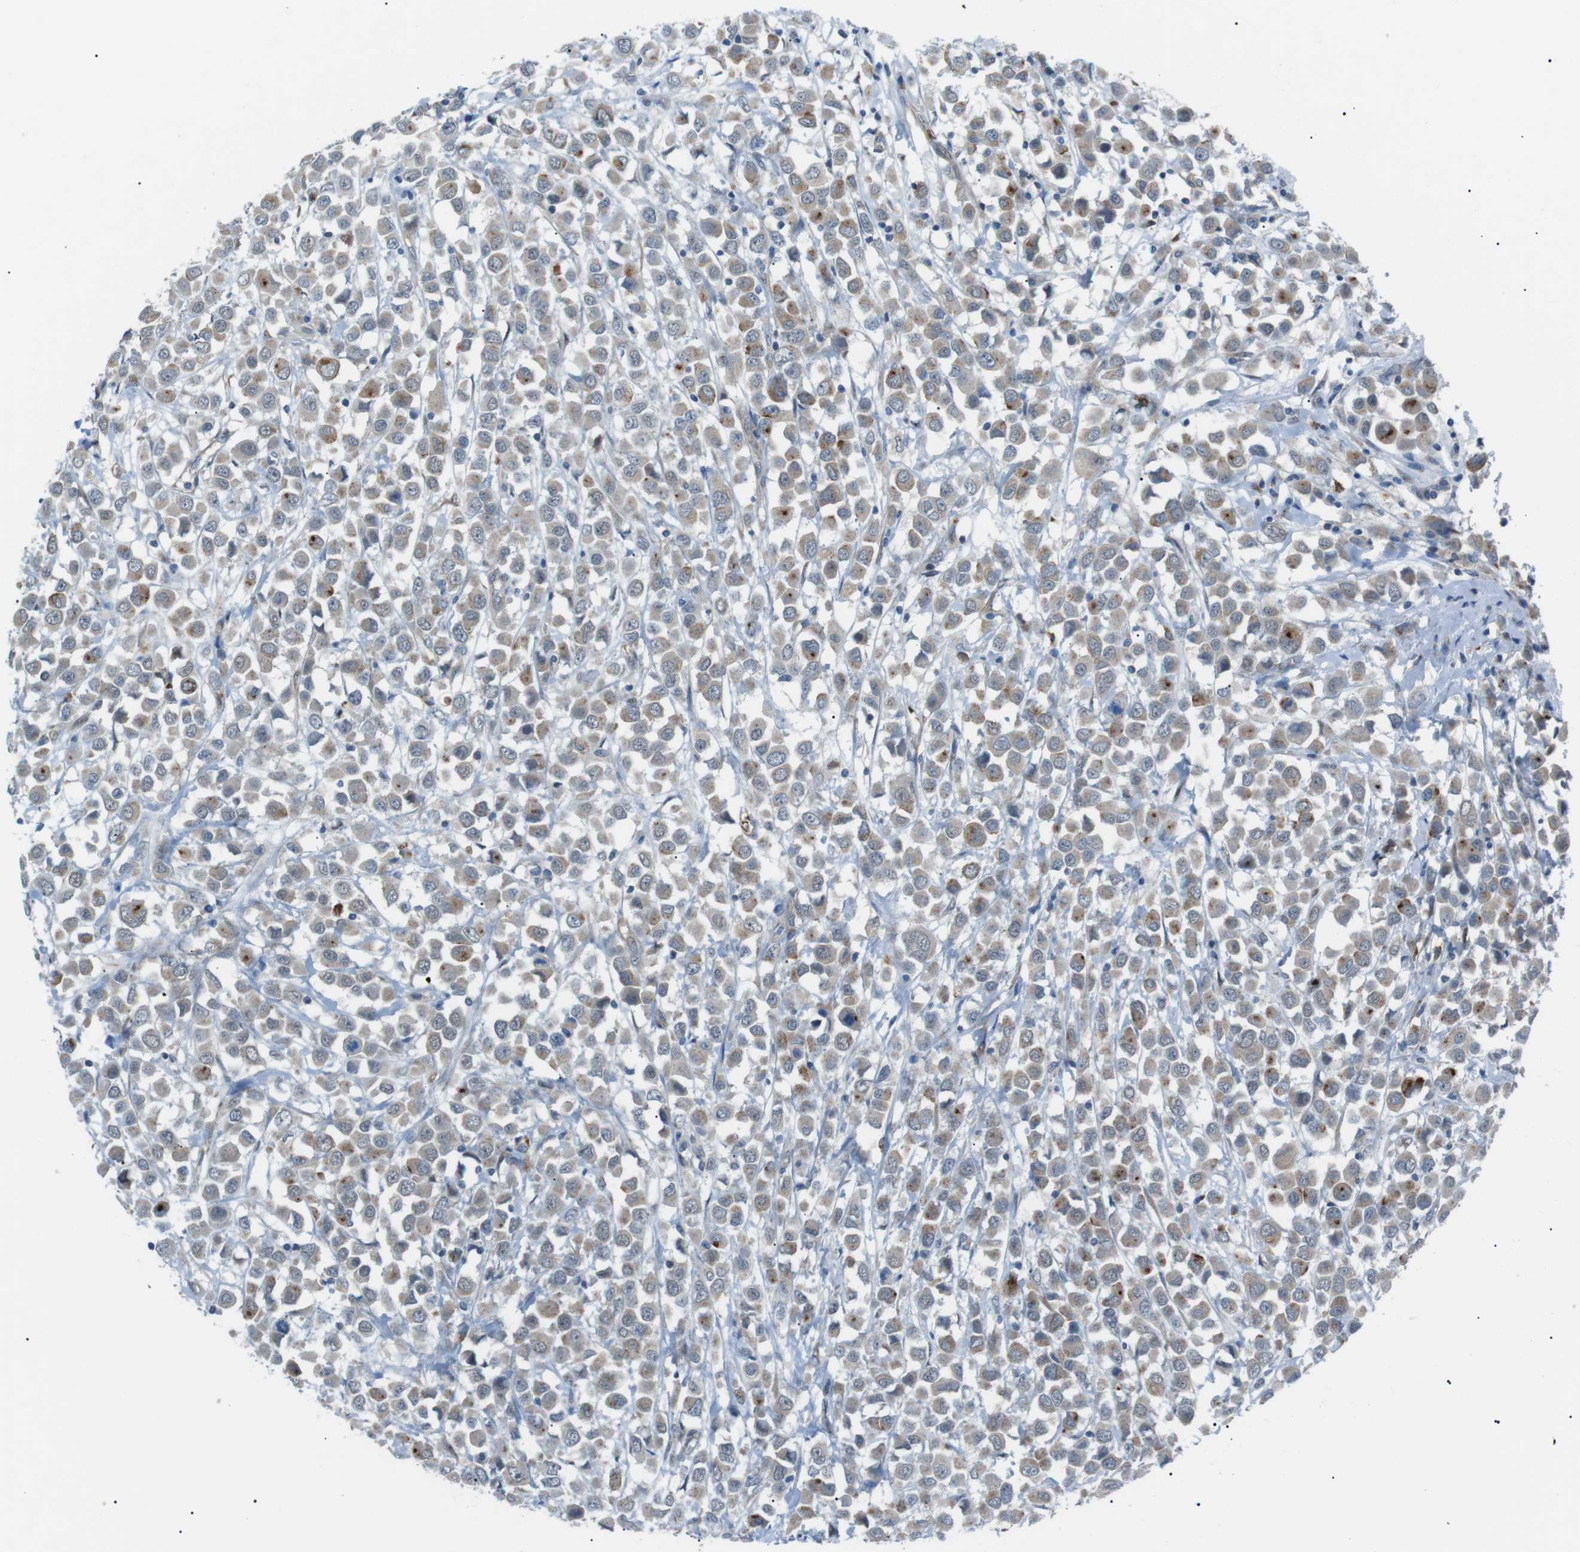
{"staining": {"intensity": "moderate", "quantity": "<25%", "location": "cytoplasmic/membranous"}, "tissue": "breast cancer", "cell_type": "Tumor cells", "image_type": "cancer", "snomed": [{"axis": "morphology", "description": "Duct carcinoma"}, {"axis": "topography", "description": "Breast"}], "caption": "Tumor cells show low levels of moderate cytoplasmic/membranous staining in approximately <25% of cells in invasive ductal carcinoma (breast).", "gene": "B4GALNT2", "patient": {"sex": "female", "age": 61}}